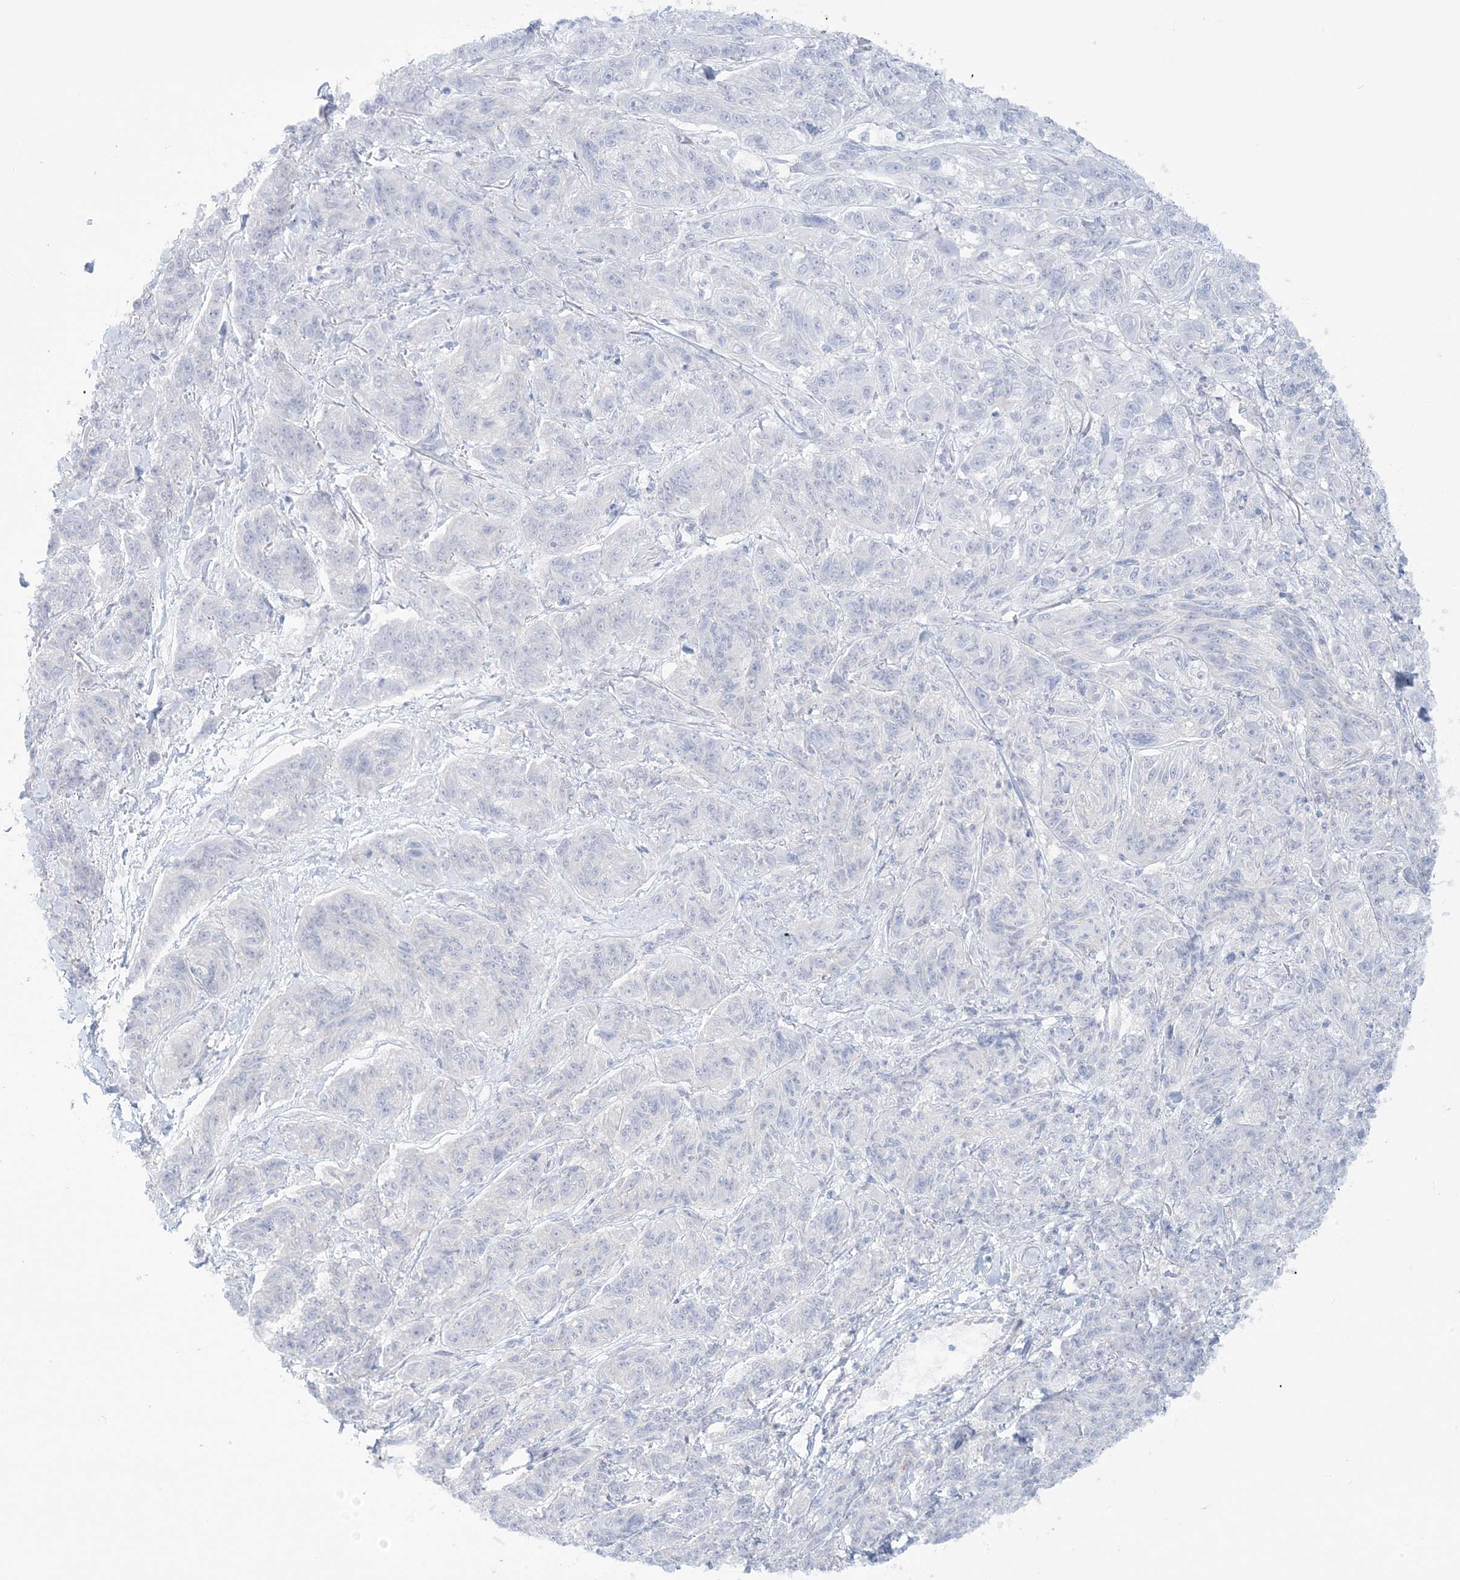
{"staining": {"intensity": "negative", "quantity": "none", "location": "none"}, "tissue": "melanoma", "cell_type": "Tumor cells", "image_type": "cancer", "snomed": [{"axis": "morphology", "description": "Malignant melanoma, NOS"}, {"axis": "topography", "description": "Skin"}], "caption": "An image of melanoma stained for a protein shows no brown staining in tumor cells.", "gene": "AGXT", "patient": {"sex": "male", "age": 53}}